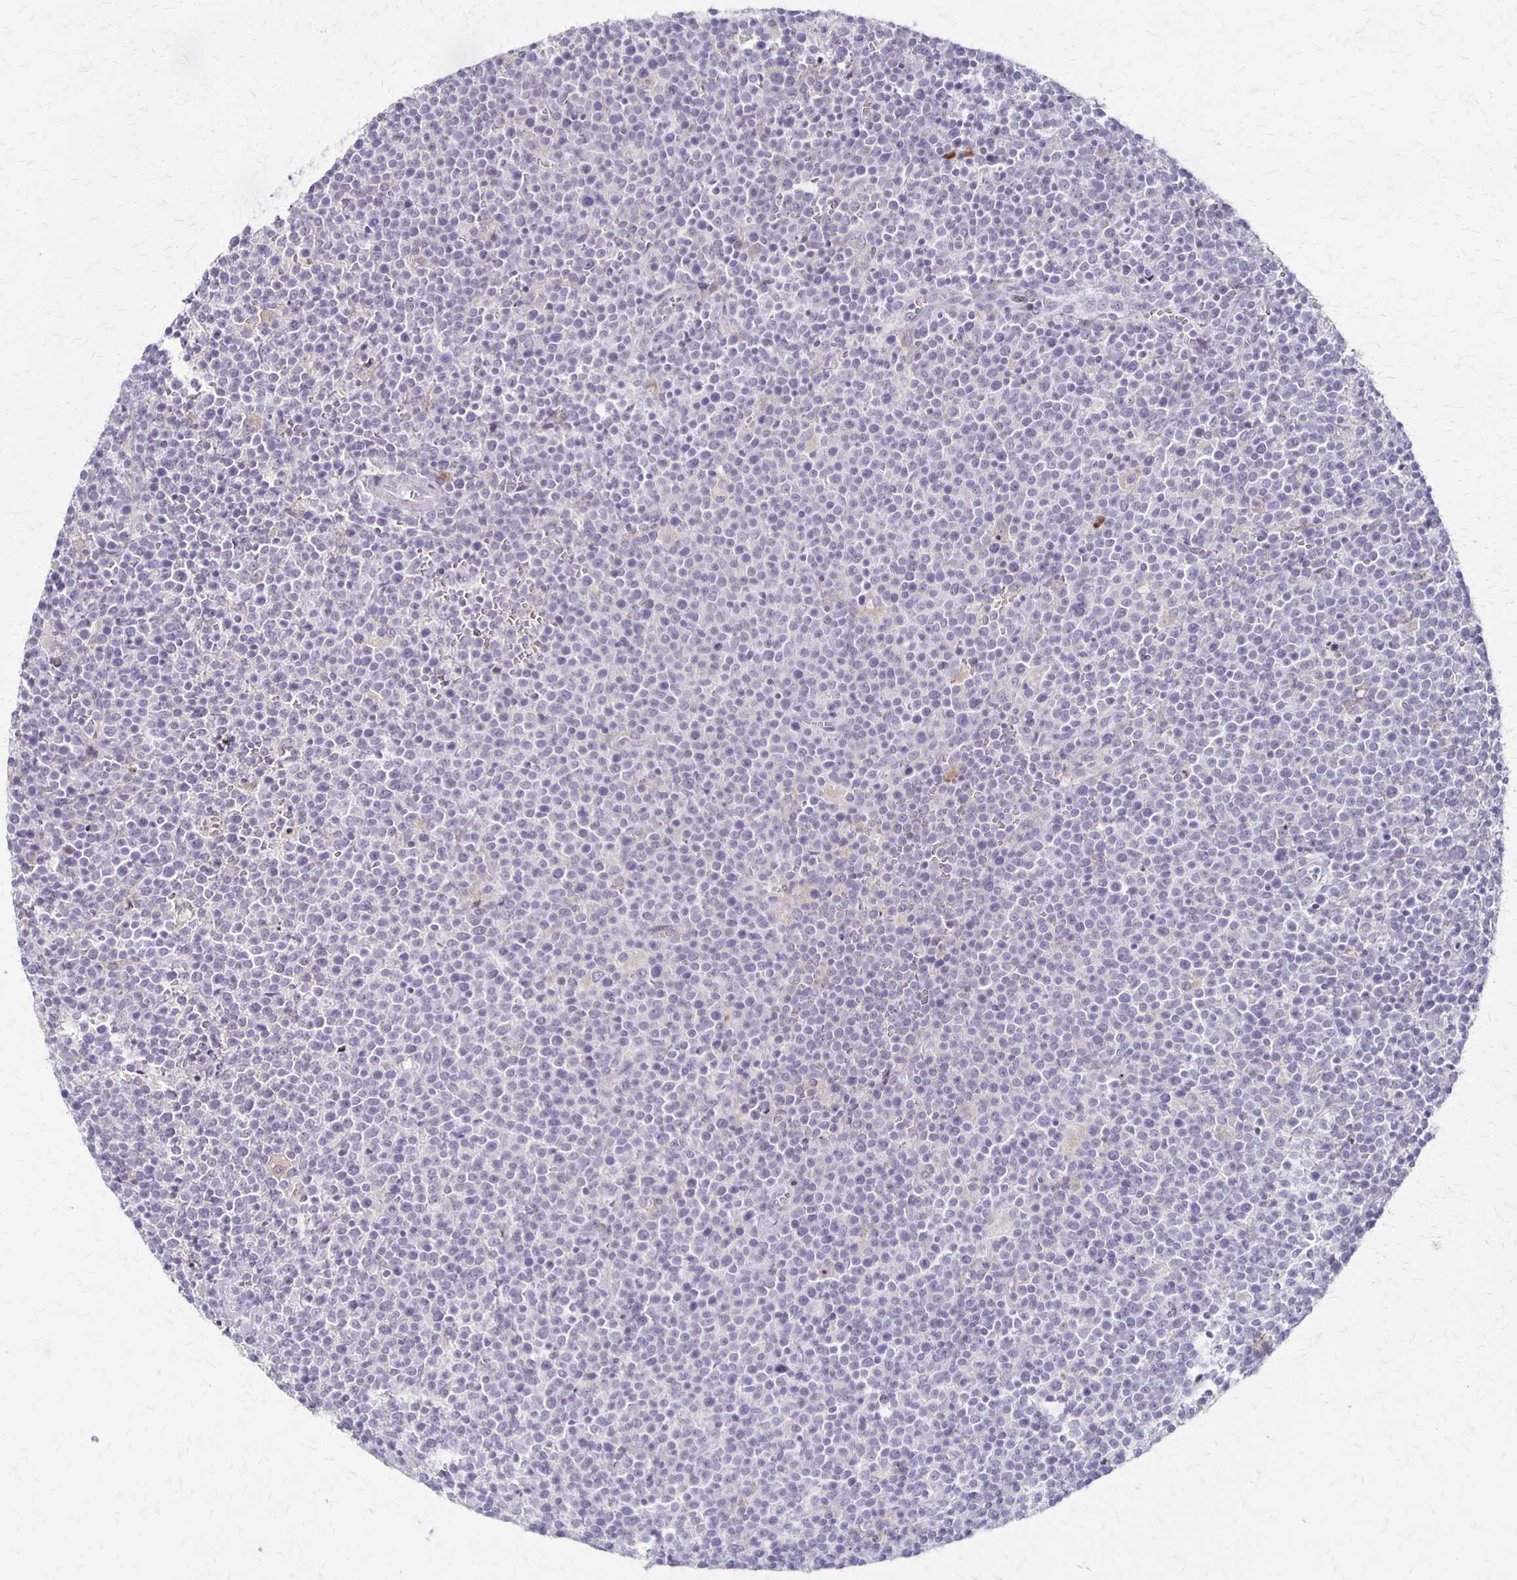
{"staining": {"intensity": "negative", "quantity": "none", "location": "none"}, "tissue": "lymphoma", "cell_type": "Tumor cells", "image_type": "cancer", "snomed": [{"axis": "morphology", "description": "Malignant lymphoma, non-Hodgkin's type, High grade"}, {"axis": "topography", "description": "Lymph node"}], "caption": "Immunohistochemistry photomicrograph of neoplastic tissue: human lymphoma stained with DAB (3,3'-diaminobenzidine) reveals no significant protein positivity in tumor cells. The staining was performed using DAB (3,3'-diaminobenzidine) to visualize the protein expression in brown, while the nuclei were stained in blue with hematoxylin (Magnification: 20x).", "gene": "SLC35E2B", "patient": {"sex": "male", "age": 61}}